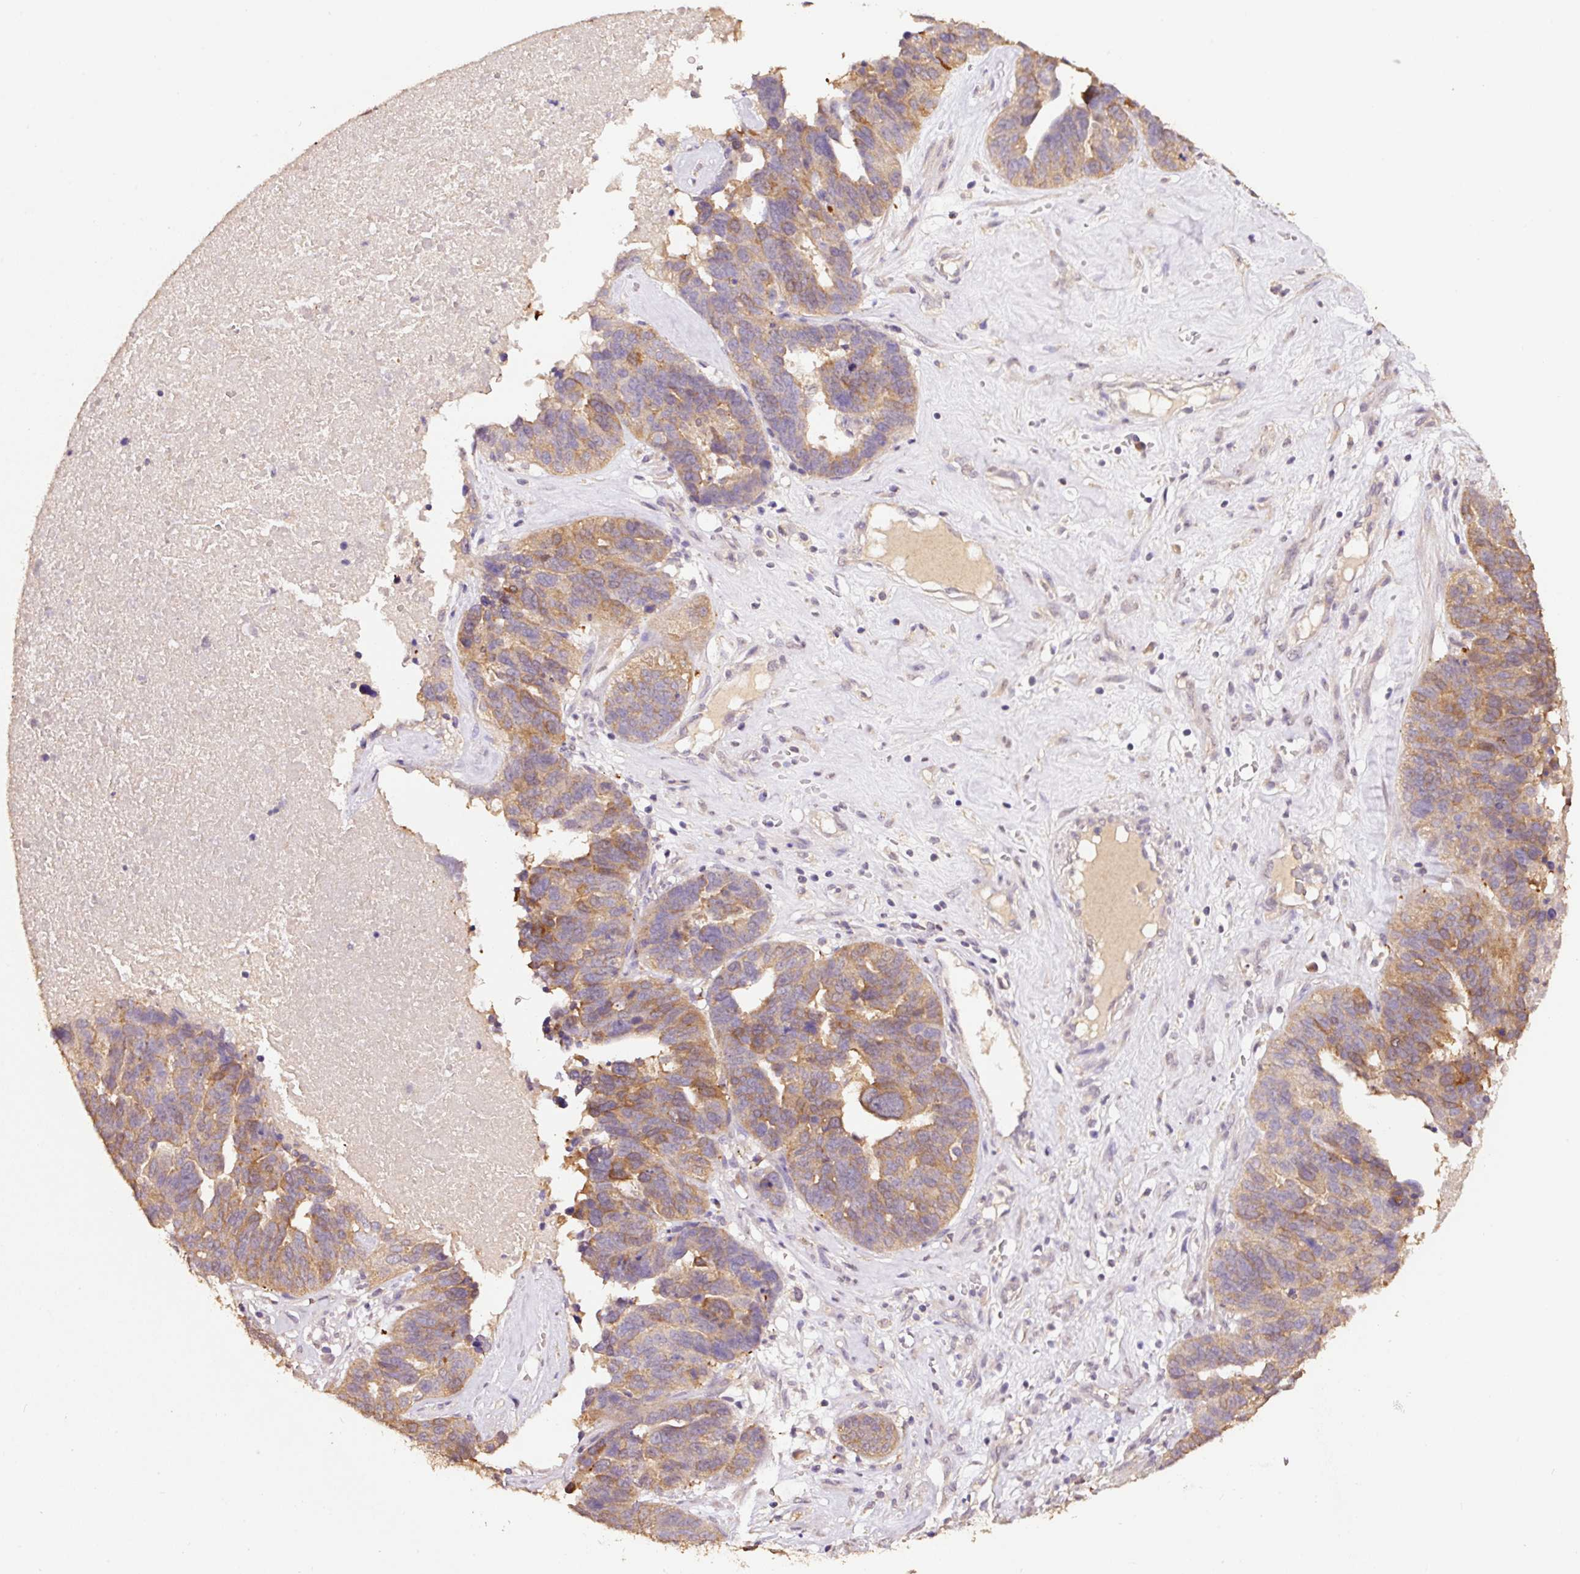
{"staining": {"intensity": "moderate", "quantity": ">75%", "location": "cytoplasmic/membranous"}, "tissue": "ovarian cancer", "cell_type": "Tumor cells", "image_type": "cancer", "snomed": [{"axis": "morphology", "description": "Cystadenocarcinoma, serous, NOS"}, {"axis": "topography", "description": "Ovary"}], "caption": "Immunohistochemistry (IHC) (DAB) staining of serous cystadenocarcinoma (ovarian) reveals moderate cytoplasmic/membranous protein positivity in approximately >75% of tumor cells.", "gene": "HERC2", "patient": {"sex": "female", "age": 59}}